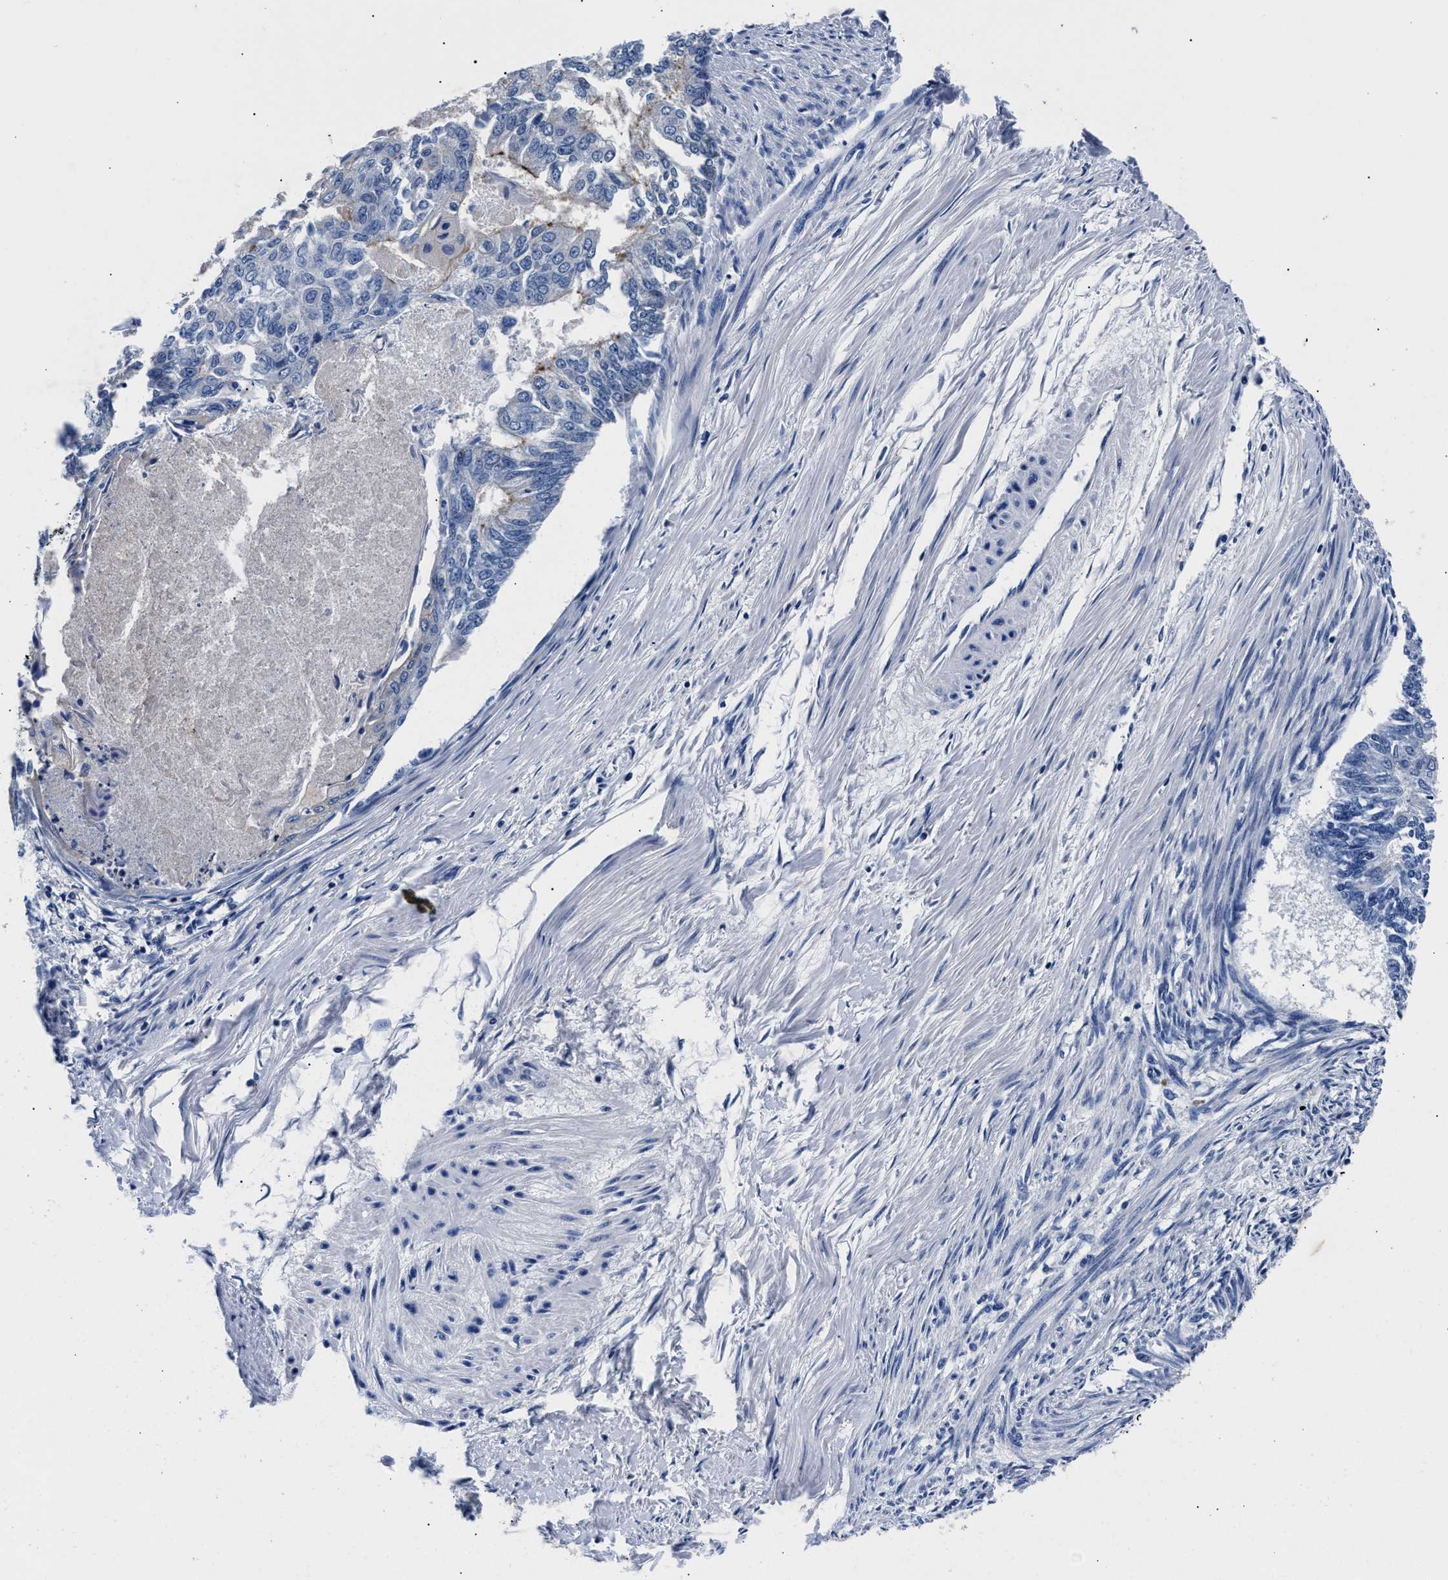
{"staining": {"intensity": "moderate", "quantity": "<25%", "location": "cytoplasmic/membranous"}, "tissue": "endometrial cancer", "cell_type": "Tumor cells", "image_type": "cancer", "snomed": [{"axis": "morphology", "description": "Adenocarcinoma, NOS"}, {"axis": "topography", "description": "Endometrium"}], "caption": "This is an image of IHC staining of endometrial adenocarcinoma, which shows moderate positivity in the cytoplasmic/membranous of tumor cells.", "gene": "PHF24", "patient": {"sex": "female", "age": 32}}